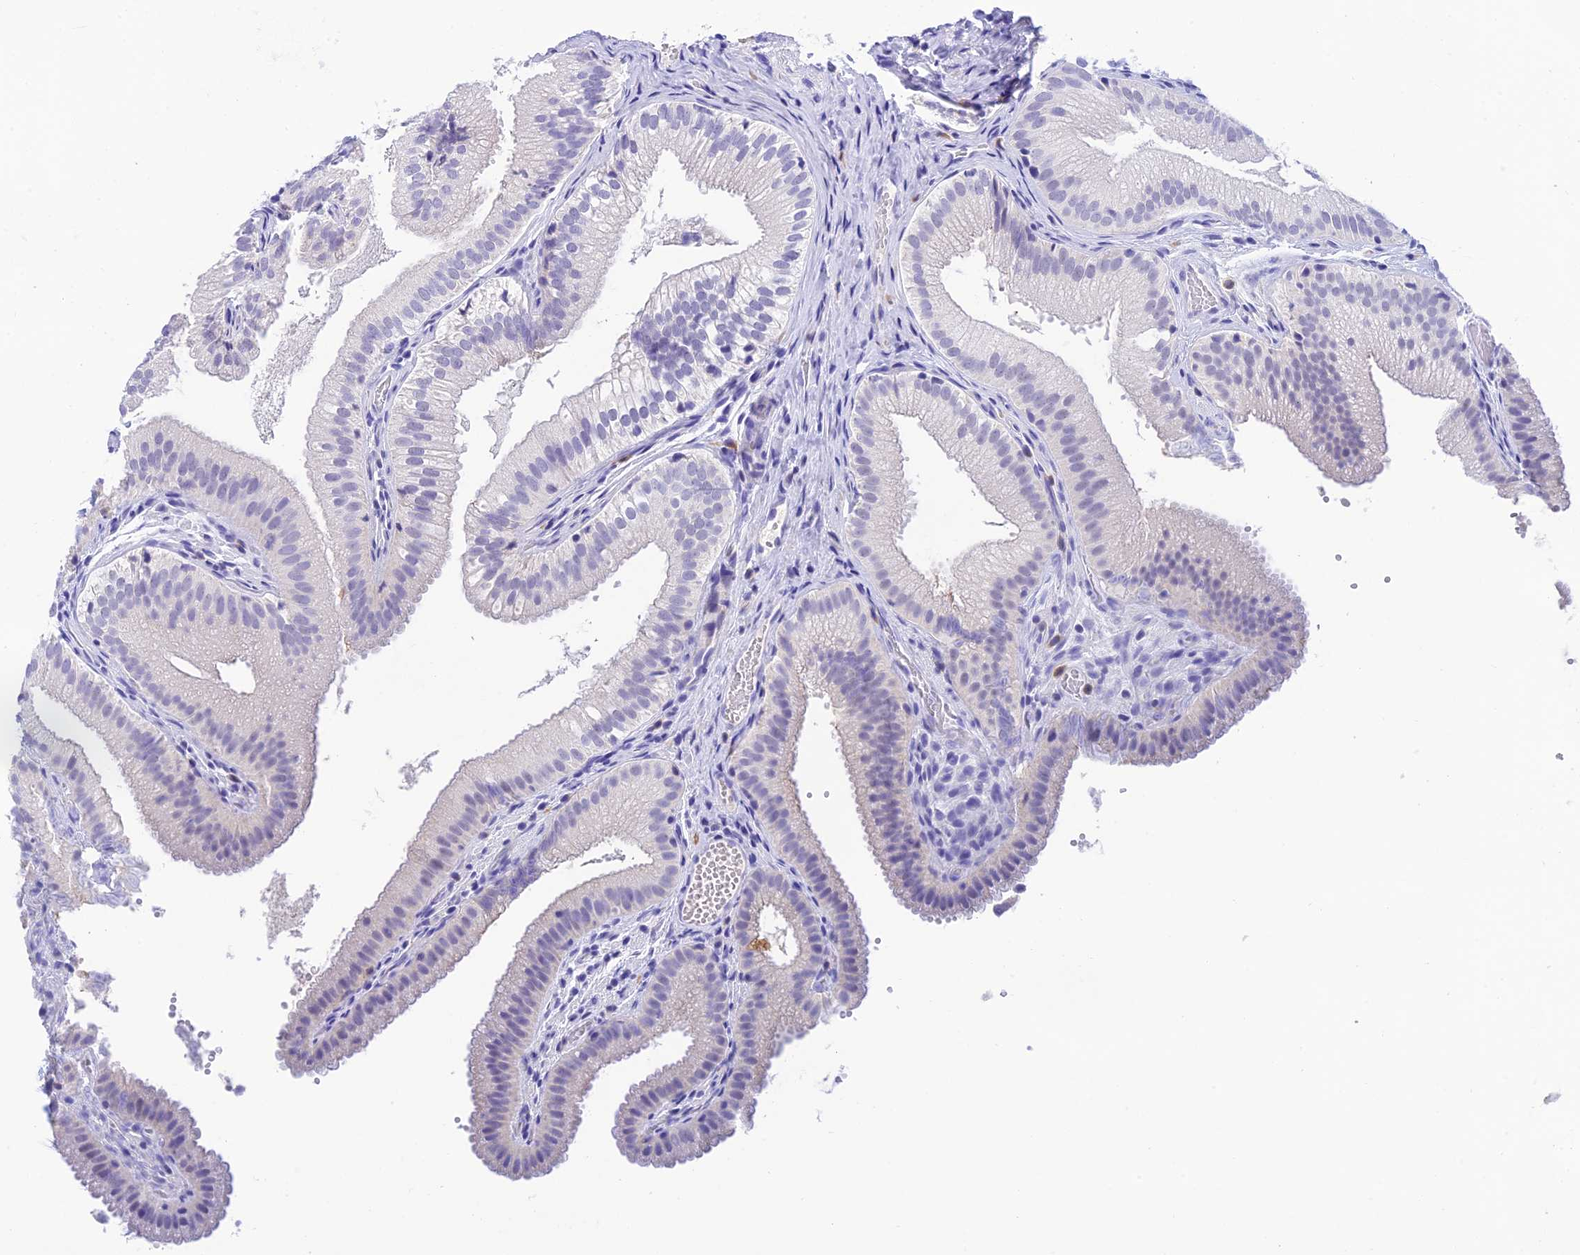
{"staining": {"intensity": "negative", "quantity": "none", "location": "none"}, "tissue": "gallbladder", "cell_type": "Glandular cells", "image_type": "normal", "snomed": [{"axis": "morphology", "description": "Normal tissue, NOS"}, {"axis": "topography", "description": "Gallbladder"}], "caption": "This is a image of immunohistochemistry staining of benign gallbladder, which shows no staining in glandular cells. (Brightfield microscopy of DAB (3,3'-diaminobenzidine) IHC at high magnification).", "gene": "KDELR3", "patient": {"sex": "female", "age": 30}}